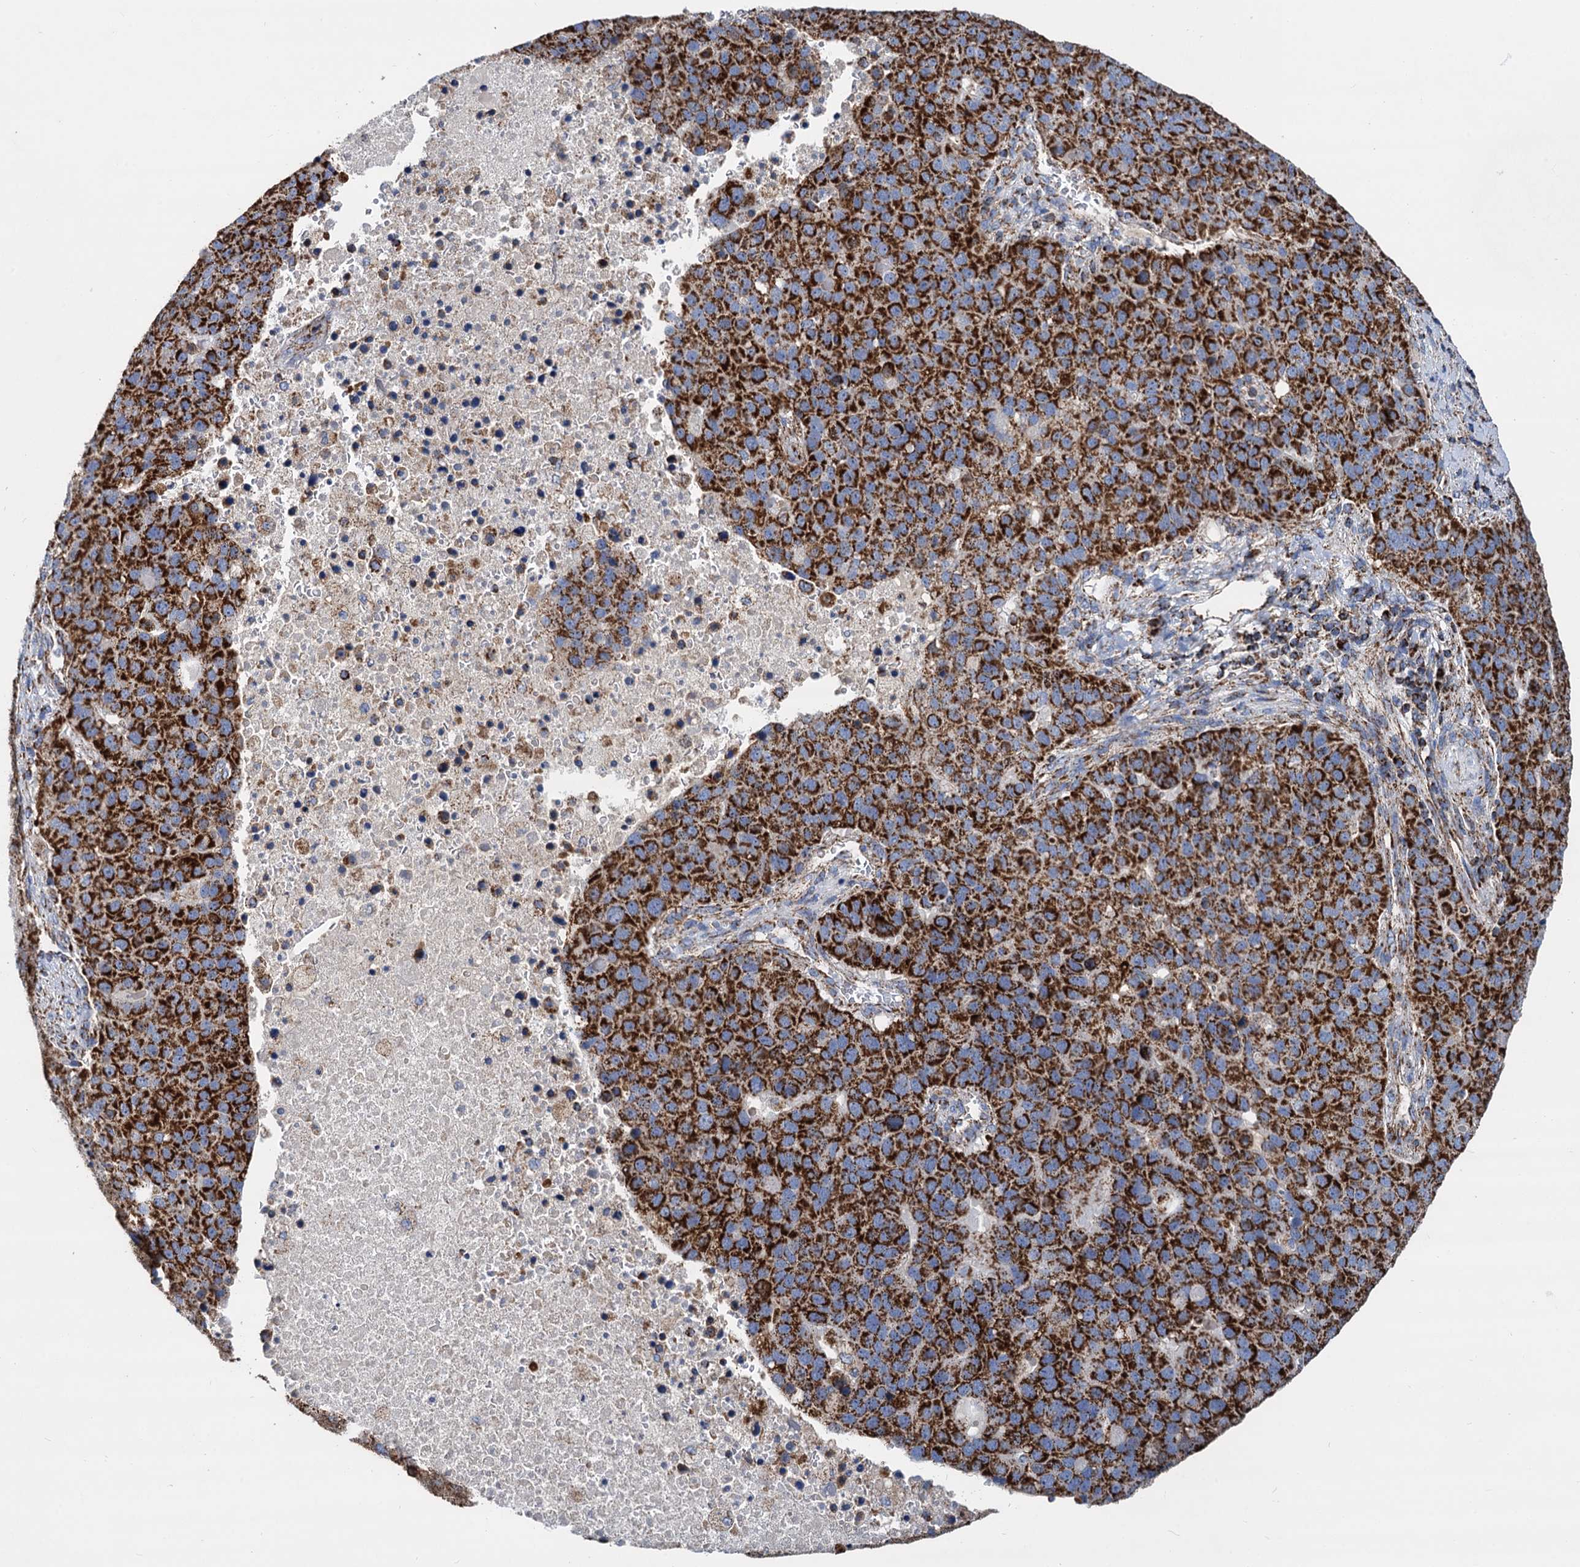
{"staining": {"intensity": "strong", "quantity": ">75%", "location": "cytoplasmic/membranous"}, "tissue": "pancreatic cancer", "cell_type": "Tumor cells", "image_type": "cancer", "snomed": [{"axis": "morphology", "description": "Adenocarcinoma, NOS"}, {"axis": "topography", "description": "Pancreas"}], "caption": "A high-resolution micrograph shows immunohistochemistry (IHC) staining of pancreatic cancer (adenocarcinoma), which demonstrates strong cytoplasmic/membranous staining in about >75% of tumor cells.", "gene": "TIMM10", "patient": {"sex": "female", "age": 61}}